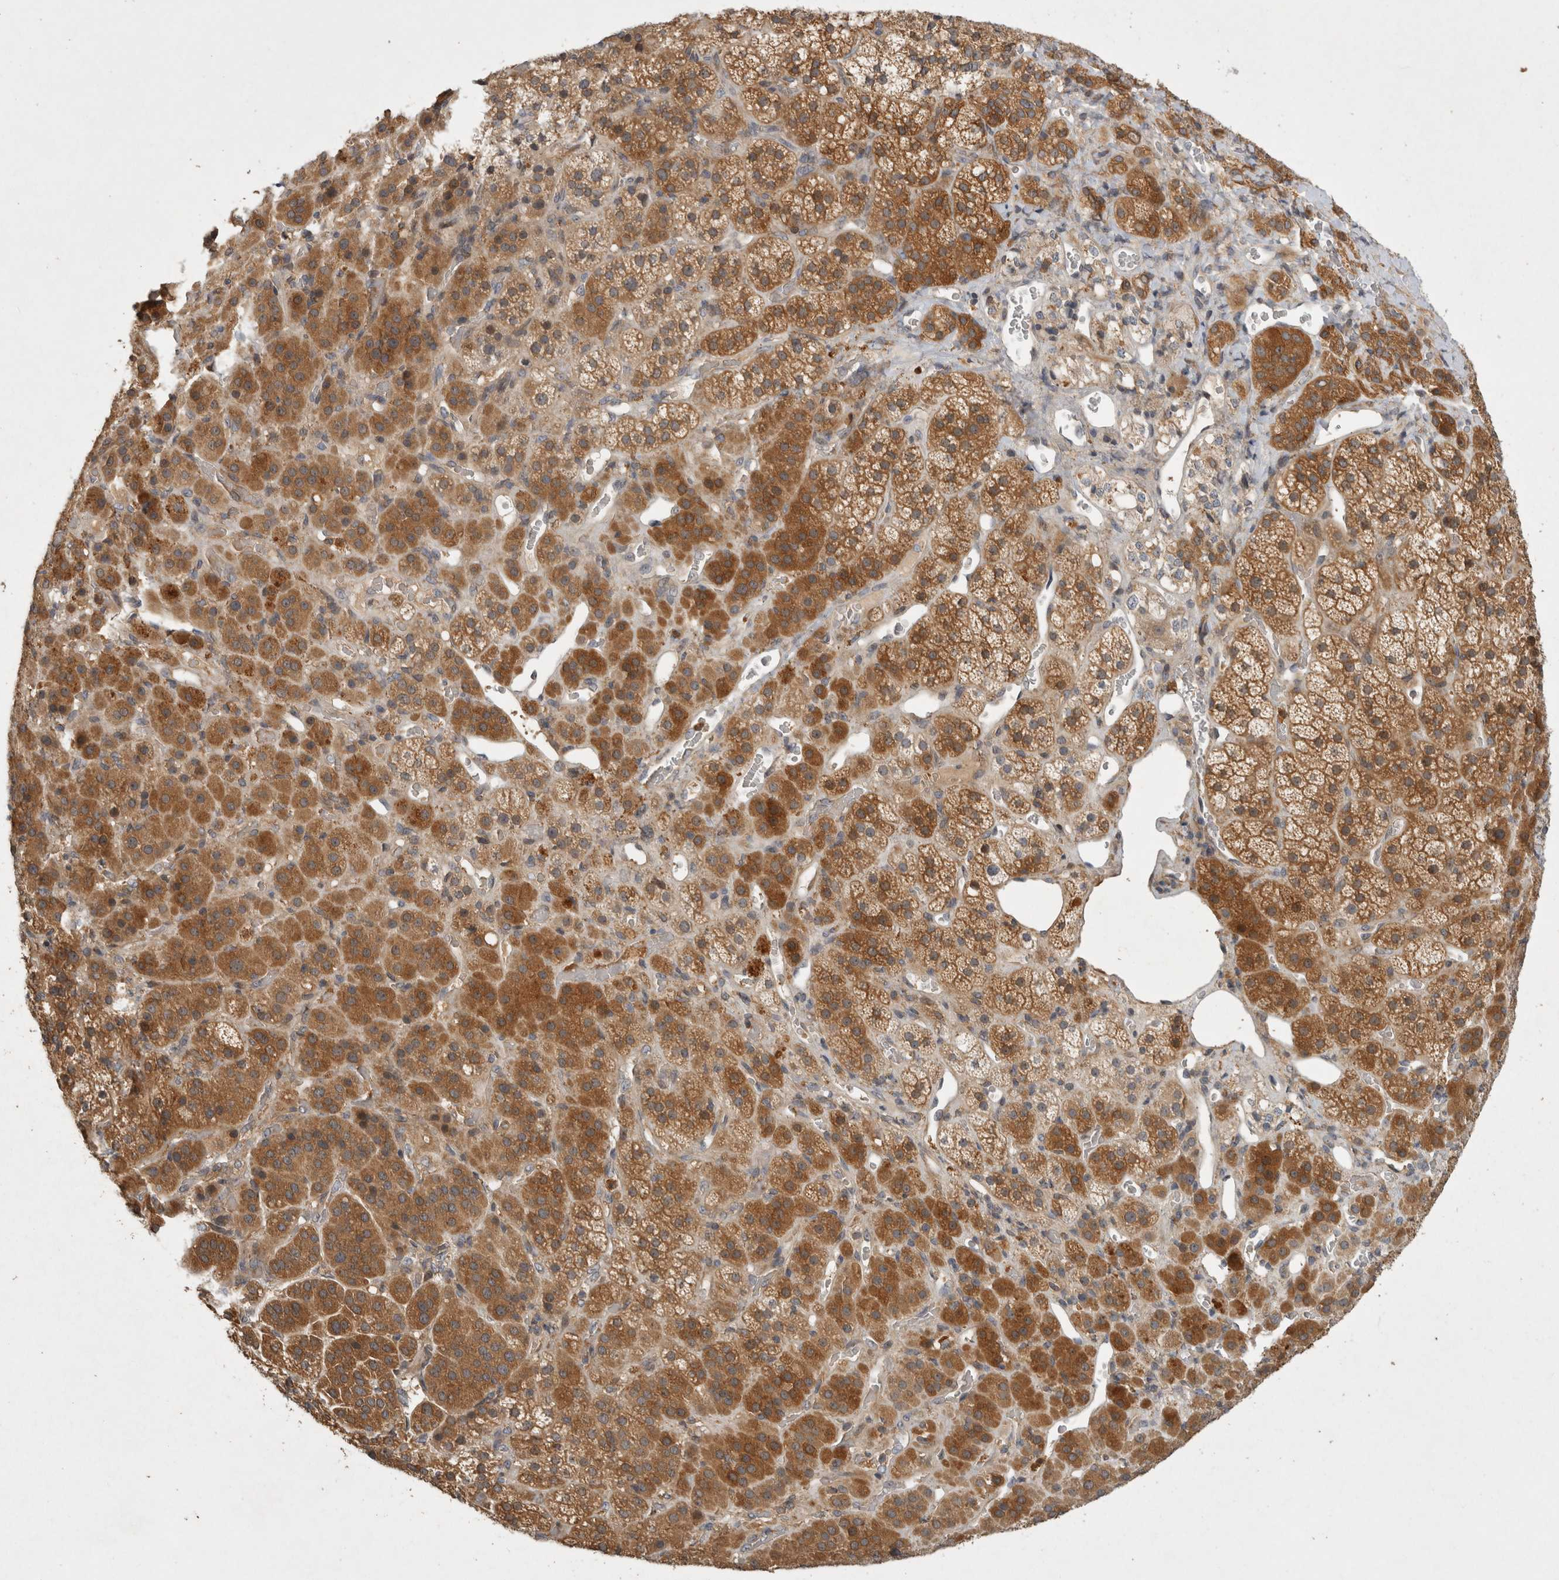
{"staining": {"intensity": "moderate", "quantity": ">75%", "location": "cytoplasmic/membranous"}, "tissue": "adrenal gland", "cell_type": "Glandular cells", "image_type": "normal", "snomed": [{"axis": "morphology", "description": "Normal tissue, NOS"}, {"axis": "topography", "description": "Adrenal gland"}], "caption": "Adrenal gland stained with immunohistochemistry (IHC) demonstrates moderate cytoplasmic/membranous positivity in approximately >75% of glandular cells. Using DAB (brown) and hematoxylin (blue) stains, captured at high magnification using brightfield microscopy.", "gene": "VEPH1", "patient": {"sex": "male", "age": 57}}